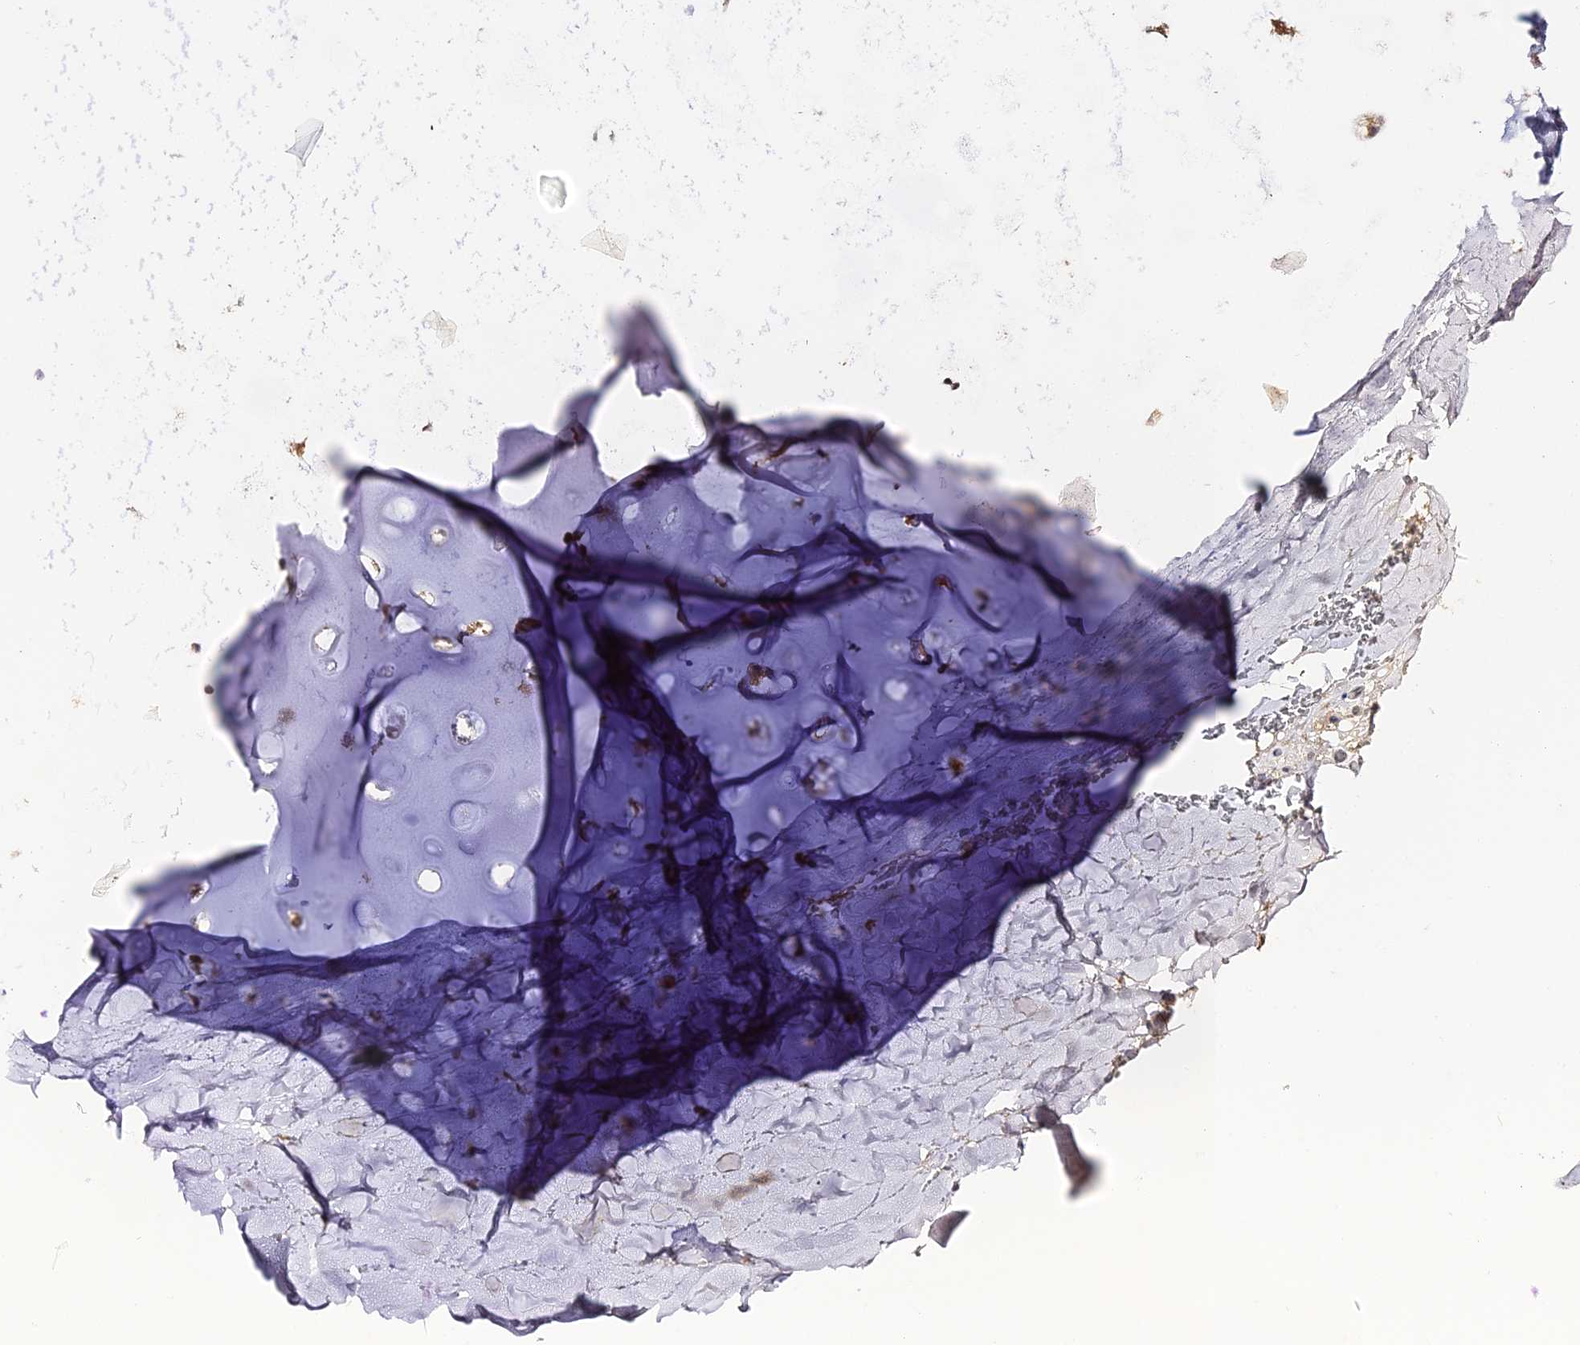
{"staining": {"intensity": "negative", "quantity": "none", "location": "none"}, "tissue": "adipose tissue", "cell_type": "Adipocytes", "image_type": "normal", "snomed": [{"axis": "morphology", "description": "Normal tissue, NOS"}, {"axis": "topography", "description": "Cartilage tissue"}], "caption": "Immunohistochemistry photomicrograph of unremarkable human adipose tissue stained for a protein (brown), which demonstrates no staining in adipocytes.", "gene": "ZBED8", "patient": {"sex": "male", "age": 66}}